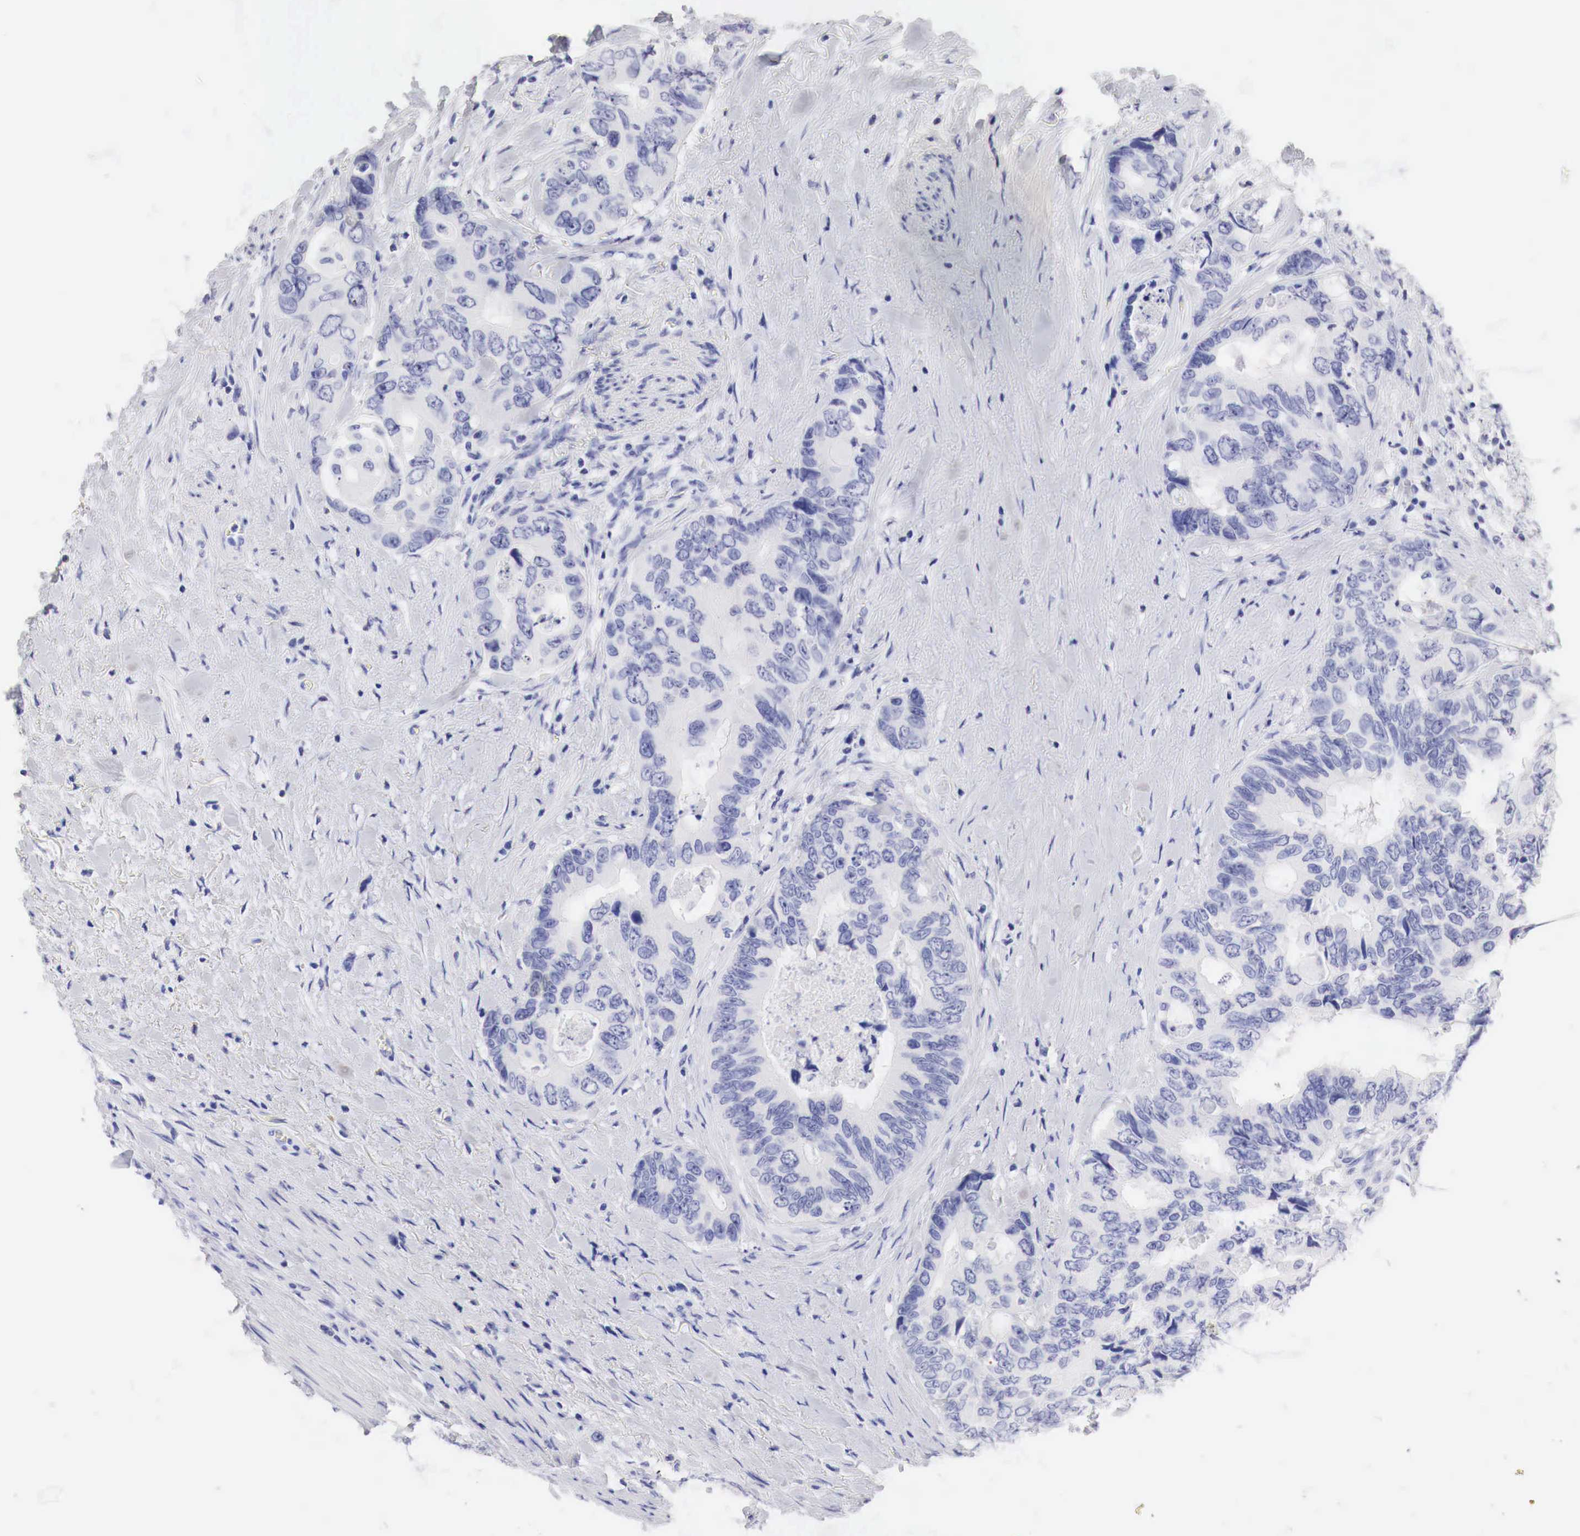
{"staining": {"intensity": "negative", "quantity": "none", "location": "none"}, "tissue": "colorectal cancer", "cell_type": "Tumor cells", "image_type": "cancer", "snomed": [{"axis": "morphology", "description": "Adenocarcinoma, NOS"}, {"axis": "topography", "description": "Rectum"}], "caption": "Immunohistochemistry of human adenocarcinoma (colorectal) exhibits no expression in tumor cells.", "gene": "TYR", "patient": {"sex": "female", "age": 67}}